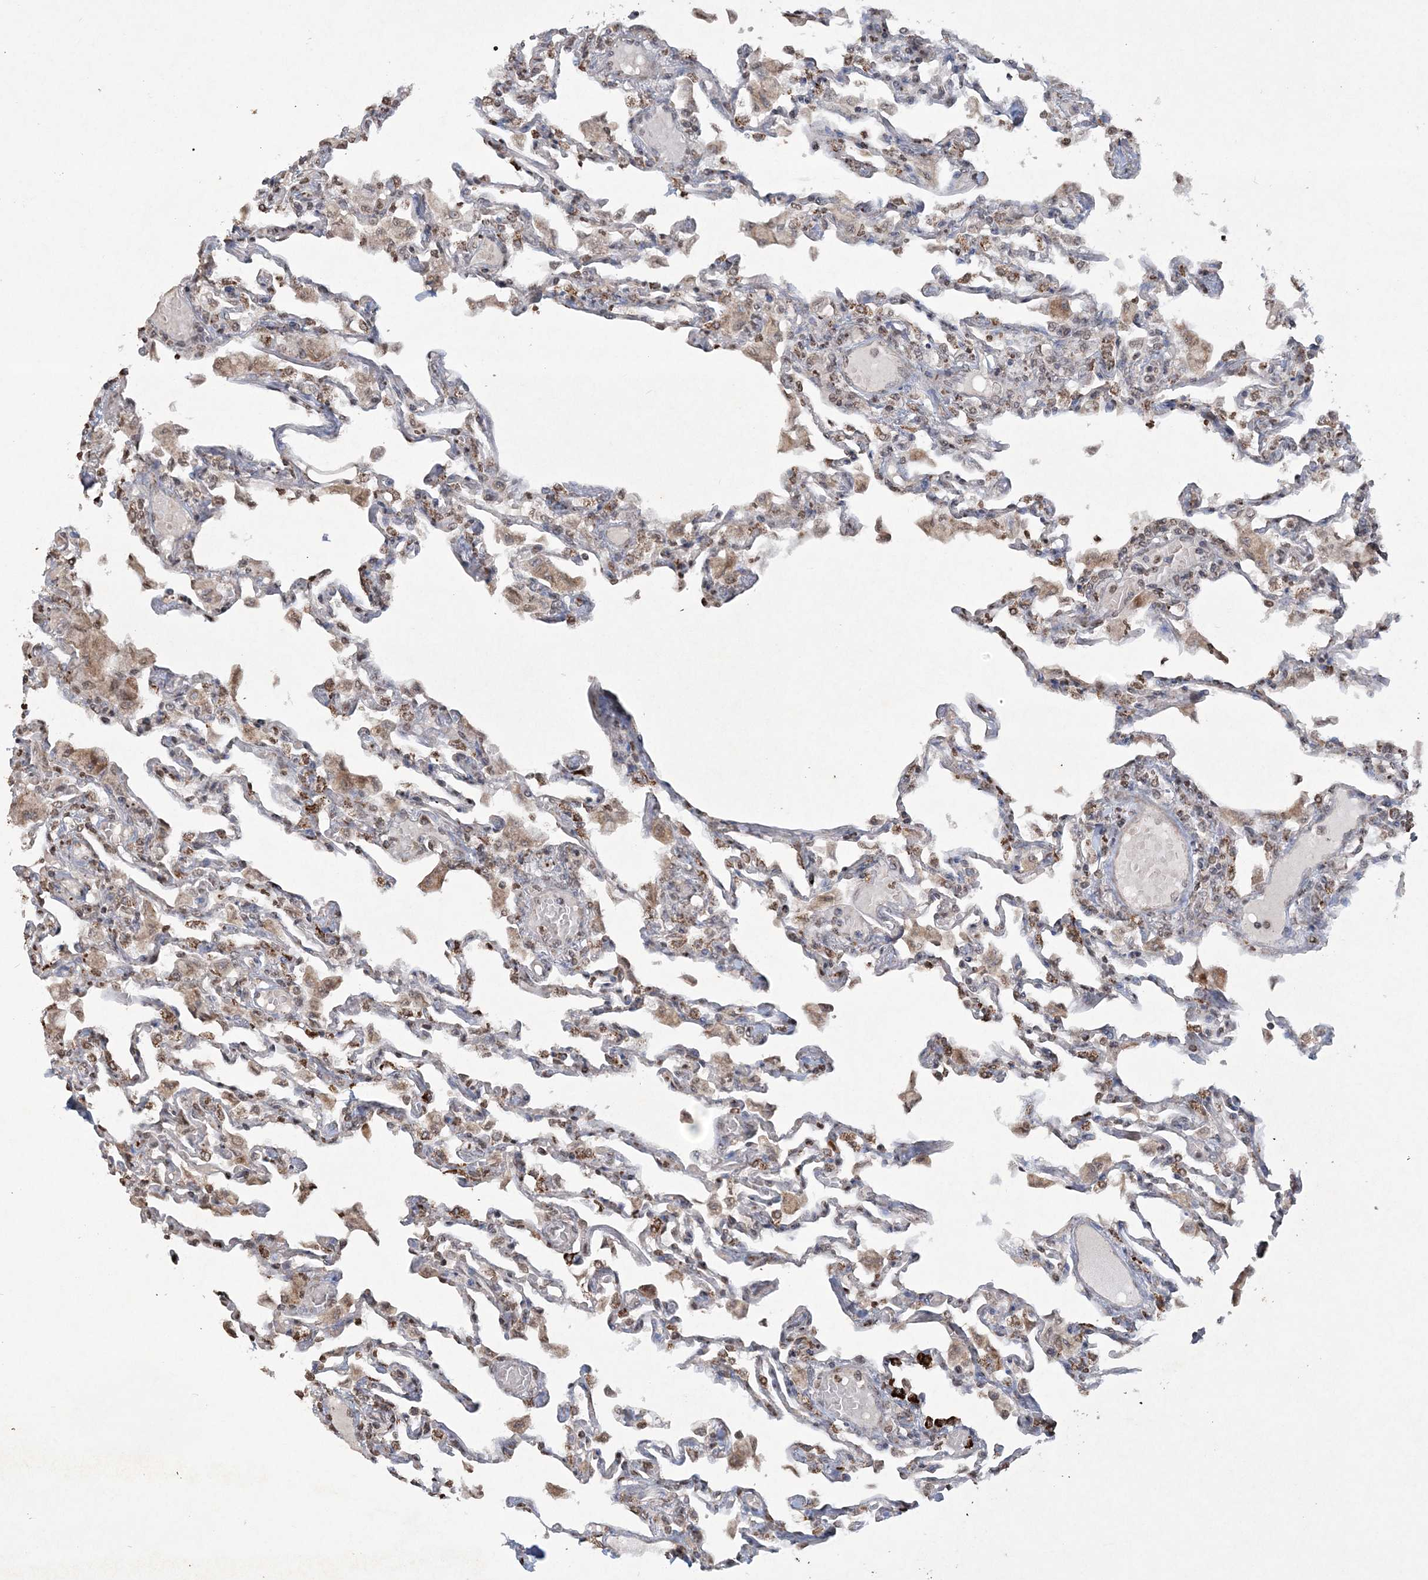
{"staining": {"intensity": "weak", "quantity": "<25%", "location": "cytoplasmic/membranous"}, "tissue": "lung", "cell_type": "Alveolar cells", "image_type": "normal", "snomed": [{"axis": "morphology", "description": "Normal tissue, NOS"}, {"axis": "topography", "description": "Bronchus"}, {"axis": "topography", "description": "Lung"}], "caption": "Immunohistochemistry histopathology image of benign lung: lung stained with DAB displays no significant protein staining in alveolar cells. Nuclei are stained in blue.", "gene": "TTC7A", "patient": {"sex": "female", "age": 49}}